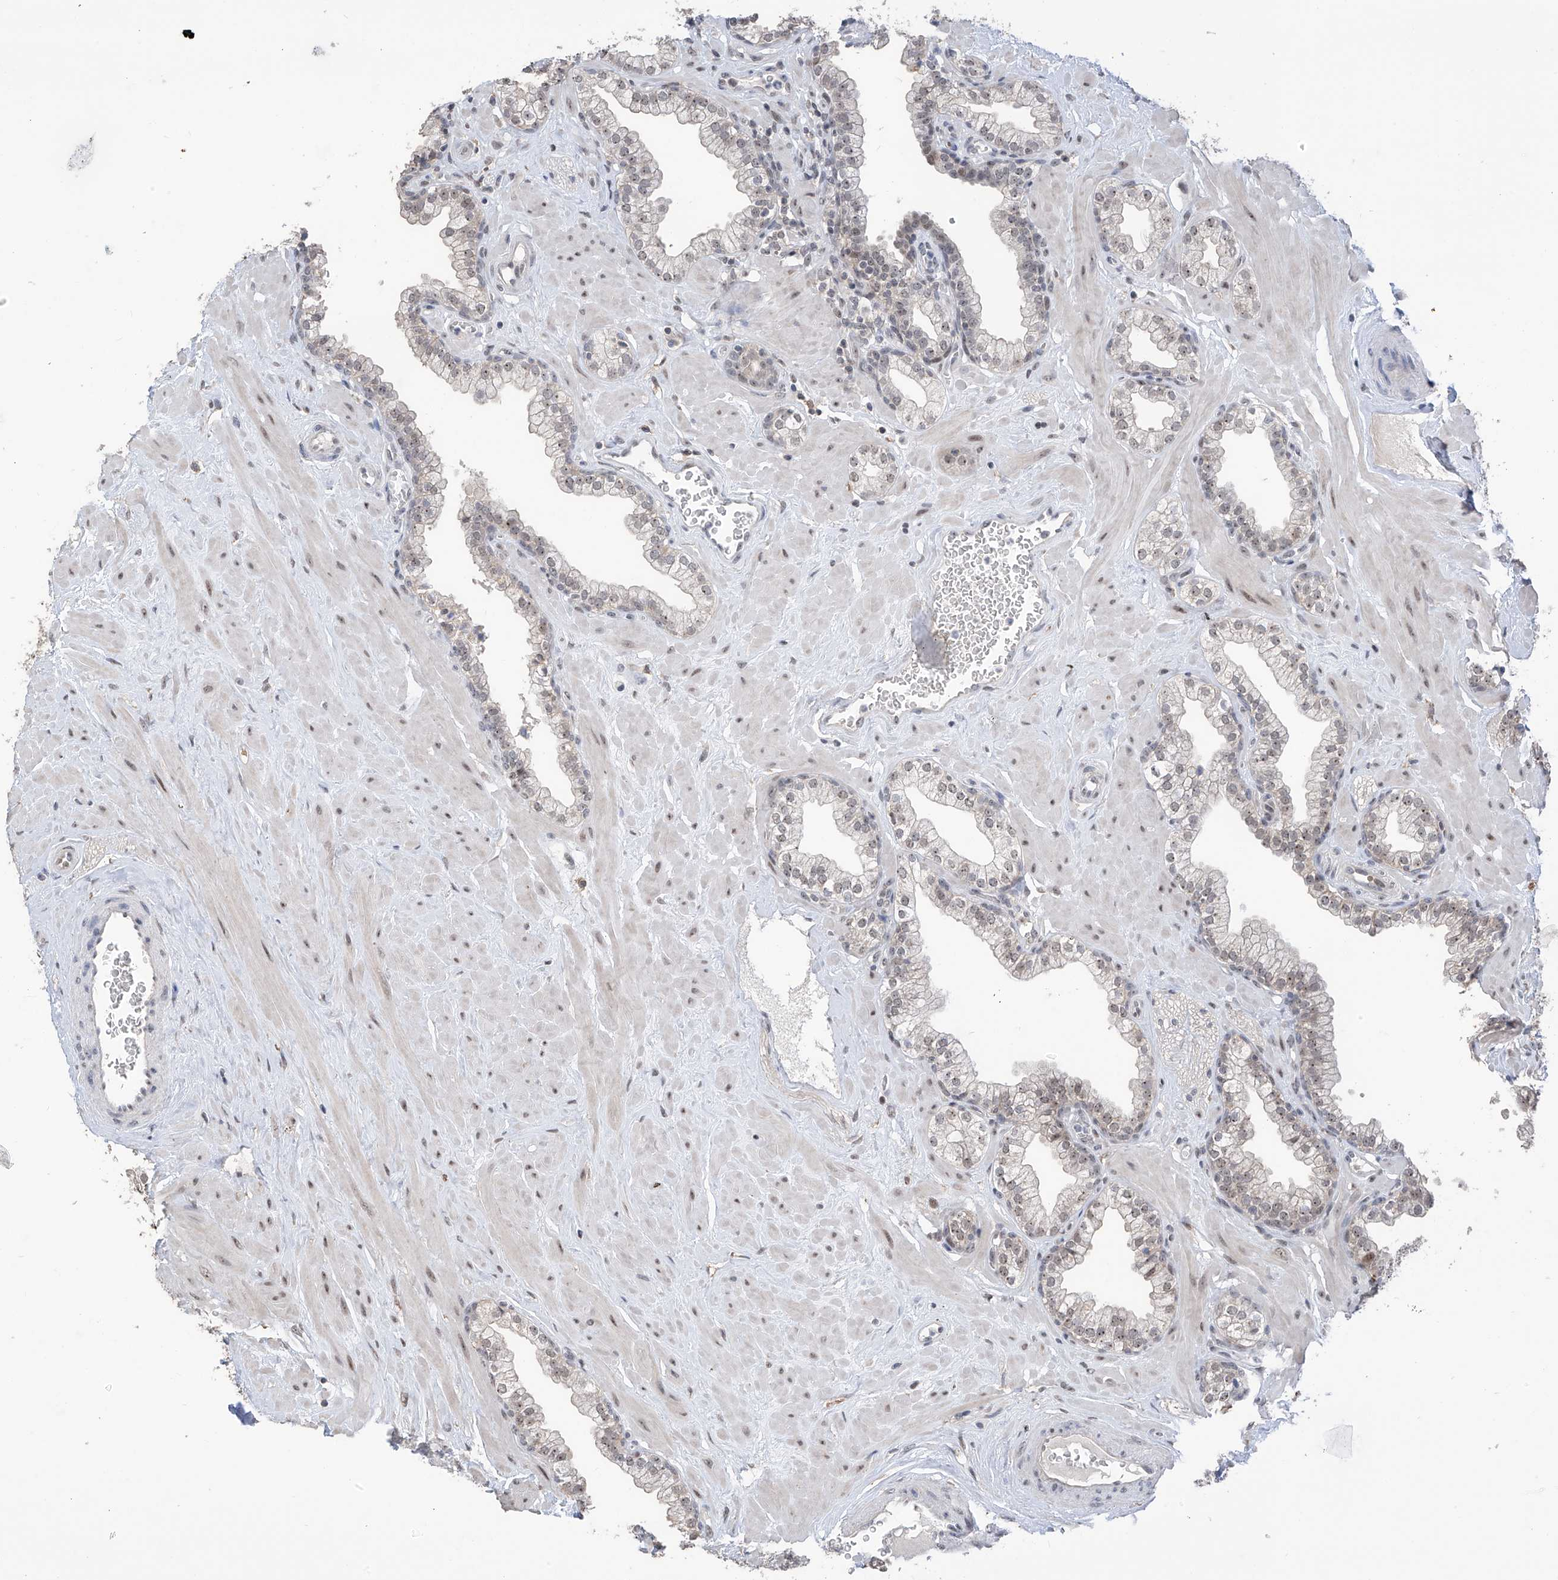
{"staining": {"intensity": "weak", "quantity": "<25%", "location": "nuclear"}, "tissue": "prostate", "cell_type": "Glandular cells", "image_type": "normal", "snomed": [{"axis": "morphology", "description": "Normal tissue, NOS"}, {"axis": "morphology", "description": "Urothelial carcinoma, Low grade"}, {"axis": "topography", "description": "Urinary bladder"}, {"axis": "topography", "description": "Prostate"}], "caption": "The photomicrograph reveals no significant expression in glandular cells of prostate. (Brightfield microscopy of DAB (3,3'-diaminobenzidine) immunohistochemistry (IHC) at high magnification).", "gene": "C1orf131", "patient": {"sex": "male", "age": 60}}